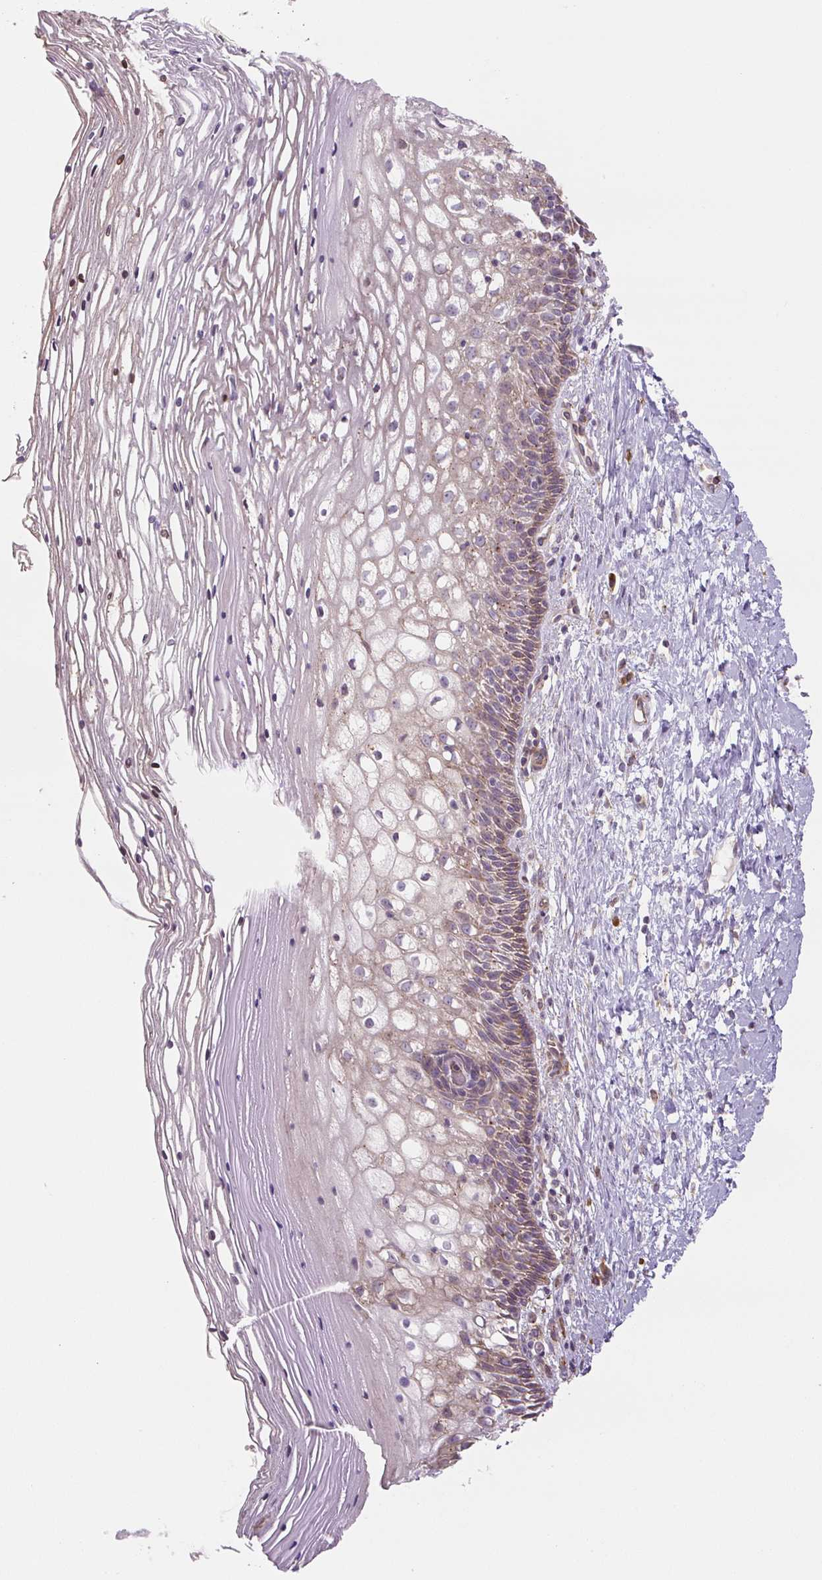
{"staining": {"intensity": "moderate", "quantity": "25%-75%", "location": "cytoplasmic/membranous"}, "tissue": "cervix", "cell_type": "Glandular cells", "image_type": "normal", "snomed": [{"axis": "morphology", "description": "Normal tissue, NOS"}, {"axis": "topography", "description": "Cervix"}], "caption": "Immunohistochemical staining of benign human cervix displays medium levels of moderate cytoplasmic/membranous expression in about 25%-75% of glandular cells.", "gene": "RASA1", "patient": {"sex": "female", "age": 36}}